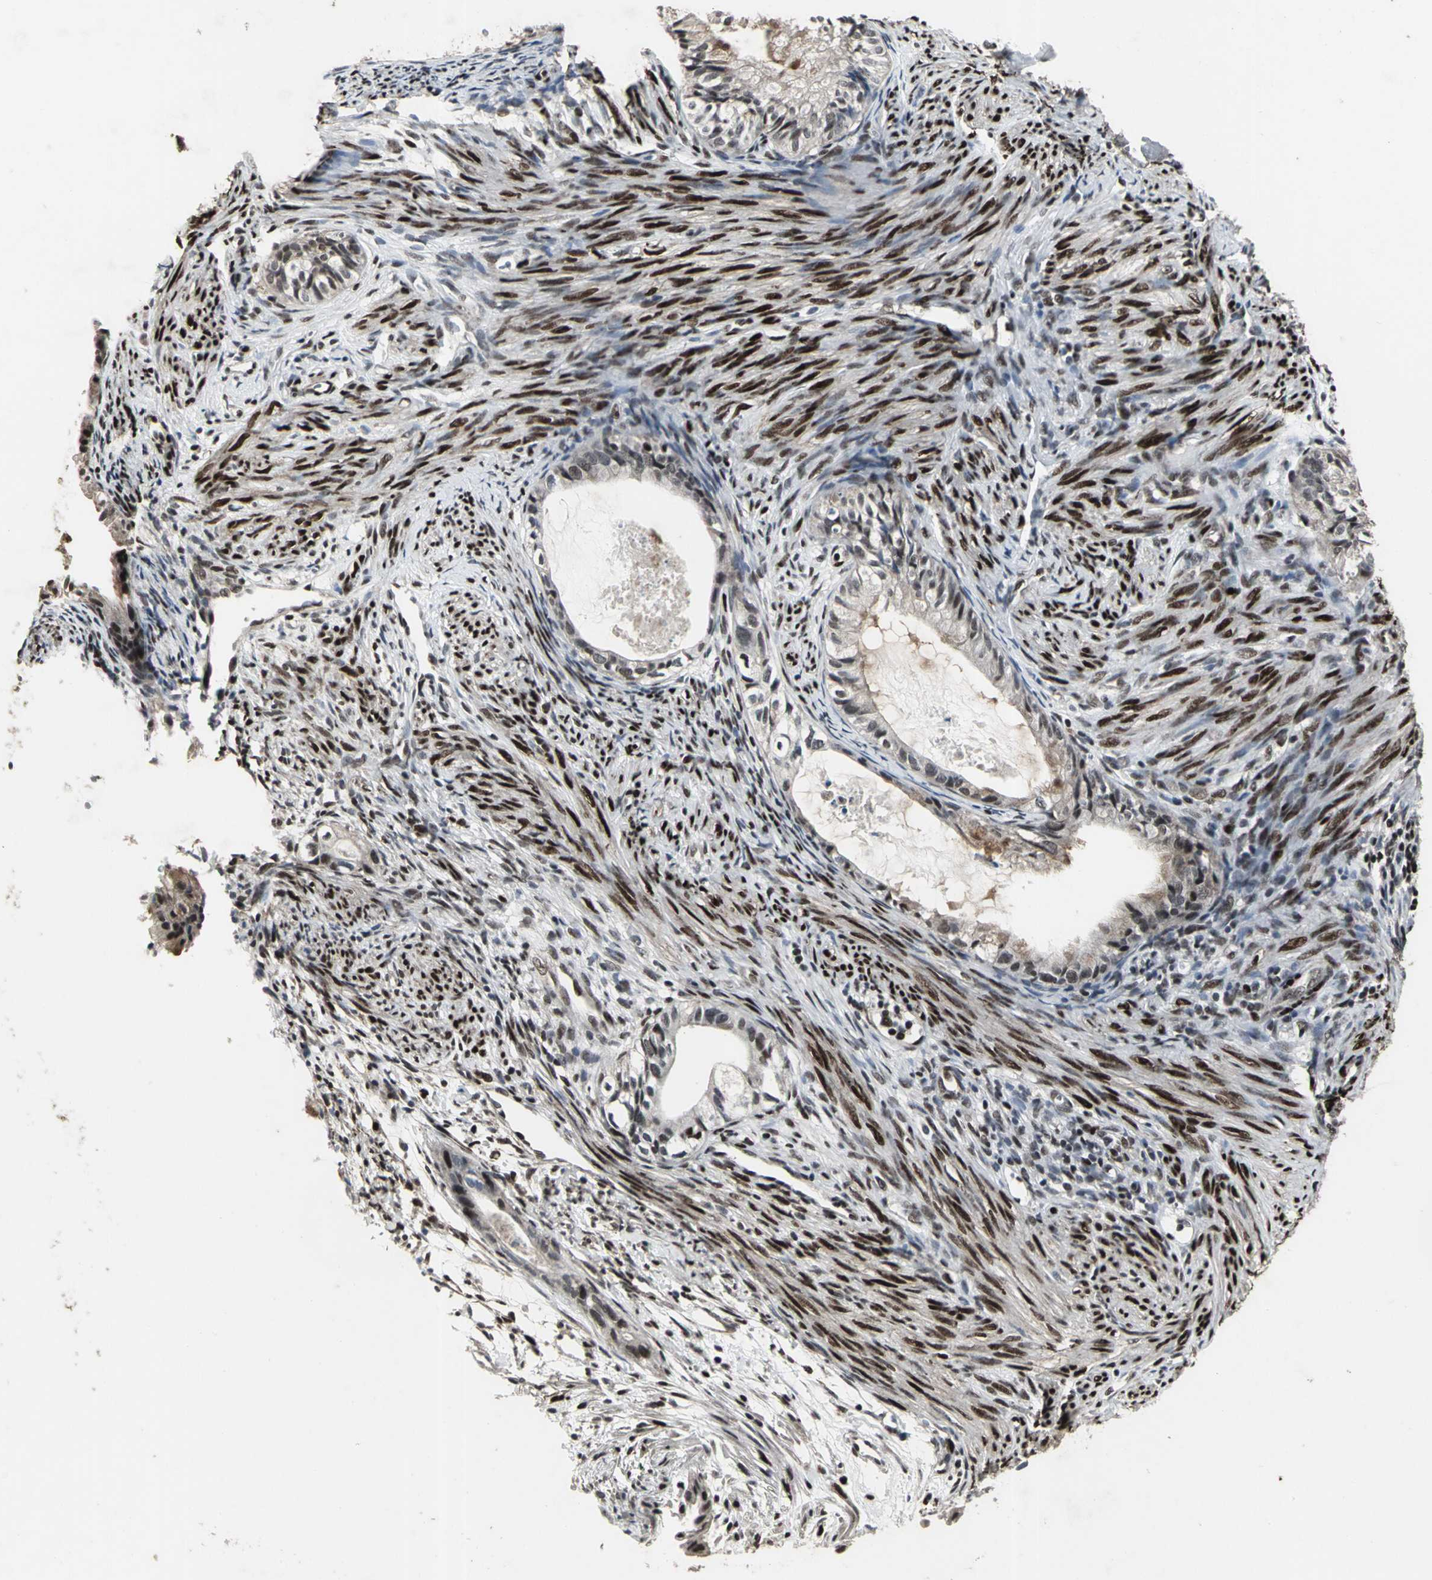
{"staining": {"intensity": "moderate", "quantity": "25%-75%", "location": "nuclear"}, "tissue": "cervical cancer", "cell_type": "Tumor cells", "image_type": "cancer", "snomed": [{"axis": "morphology", "description": "Normal tissue, NOS"}, {"axis": "morphology", "description": "Adenocarcinoma, NOS"}, {"axis": "topography", "description": "Cervix"}, {"axis": "topography", "description": "Endometrium"}], "caption": "Cervical cancer (adenocarcinoma) stained with DAB IHC demonstrates medium levels of moderate nuclear staining in approximately 25%-75% of tumor cells.", "gene": "SRF", "patient": {"sex": "female", "age": 86}}